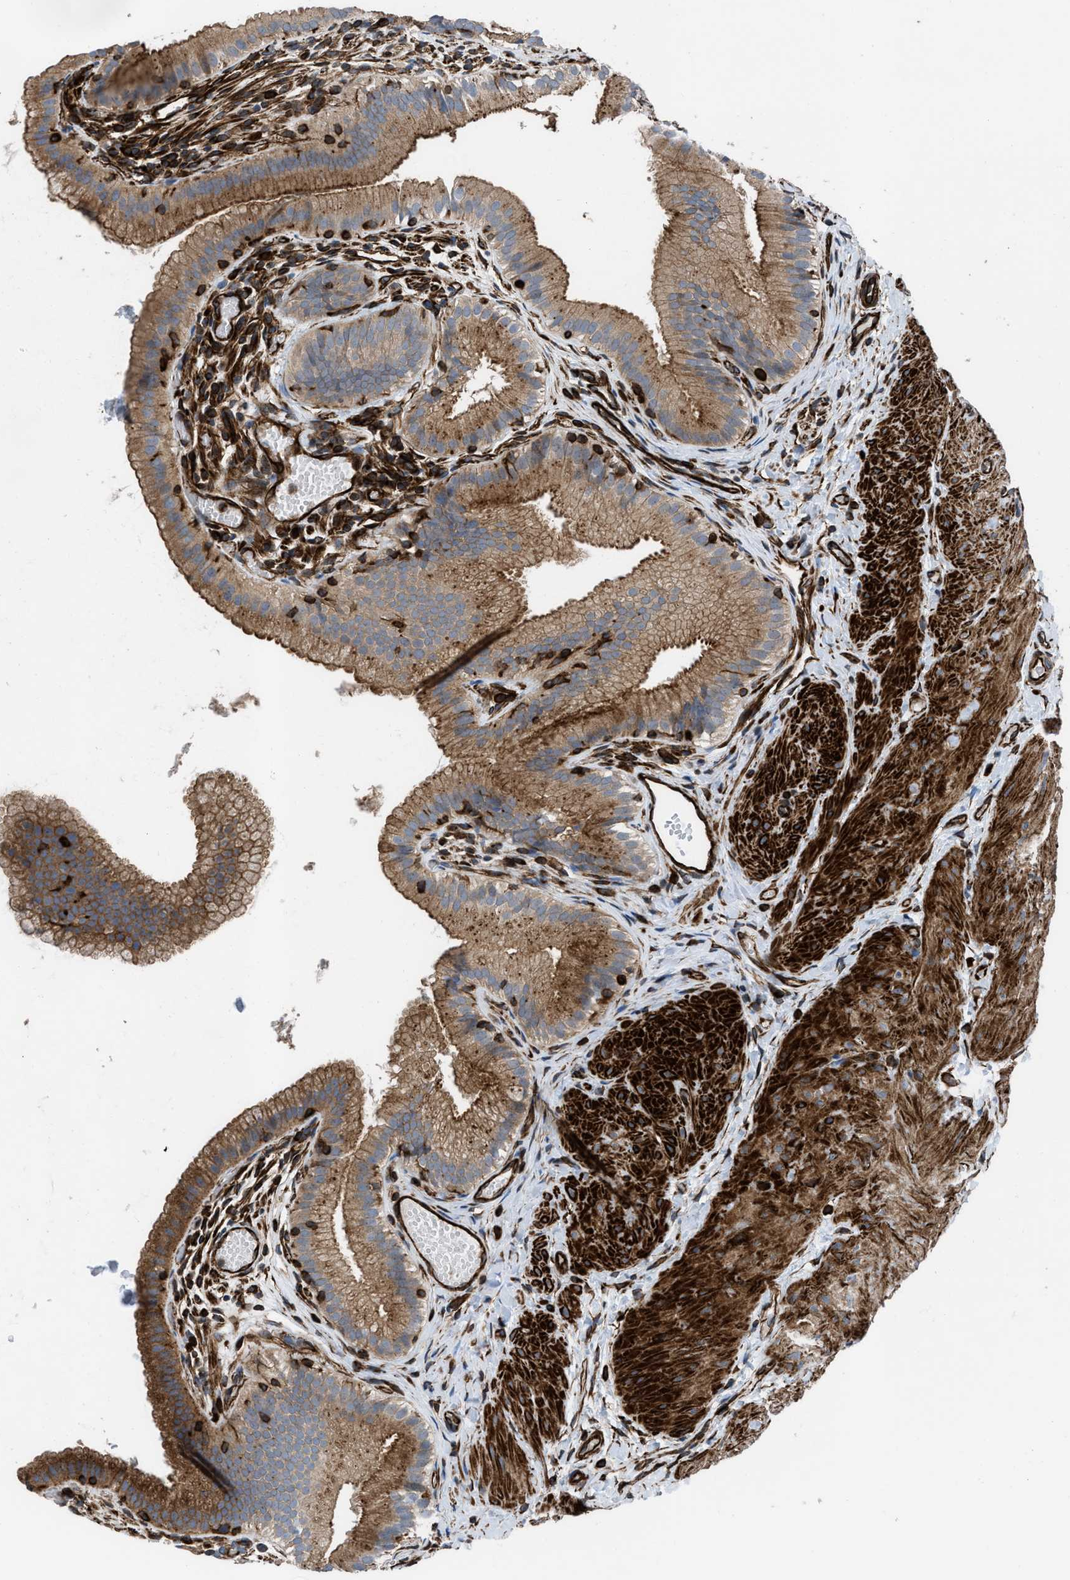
{"staining": {"intensity": "moderate", "quantity": ">75%", "location": "cytoplasmic/membranous"}, "tissue": "gallbladder", "cell_type": "Glandular cells", "image_type": "normal", "snomed": [{"axis": "morphology", "description": "Normal tissue, NOS"}, {"axis": "topography", "description": "Gallbladder"}], "caption": "The micrograph reveals immunohistochemical staining of normal gallbladder. There is moderate cytoplasmic/membranous expression is appreciated in approximately >75% of glandular cells. (DAB (3,3'-diaminobenzidine) = brown stain, brightfield microscopy at high magnification).", "gene": "PTPRE", "patient": {"sex": "female", "age": 26}}